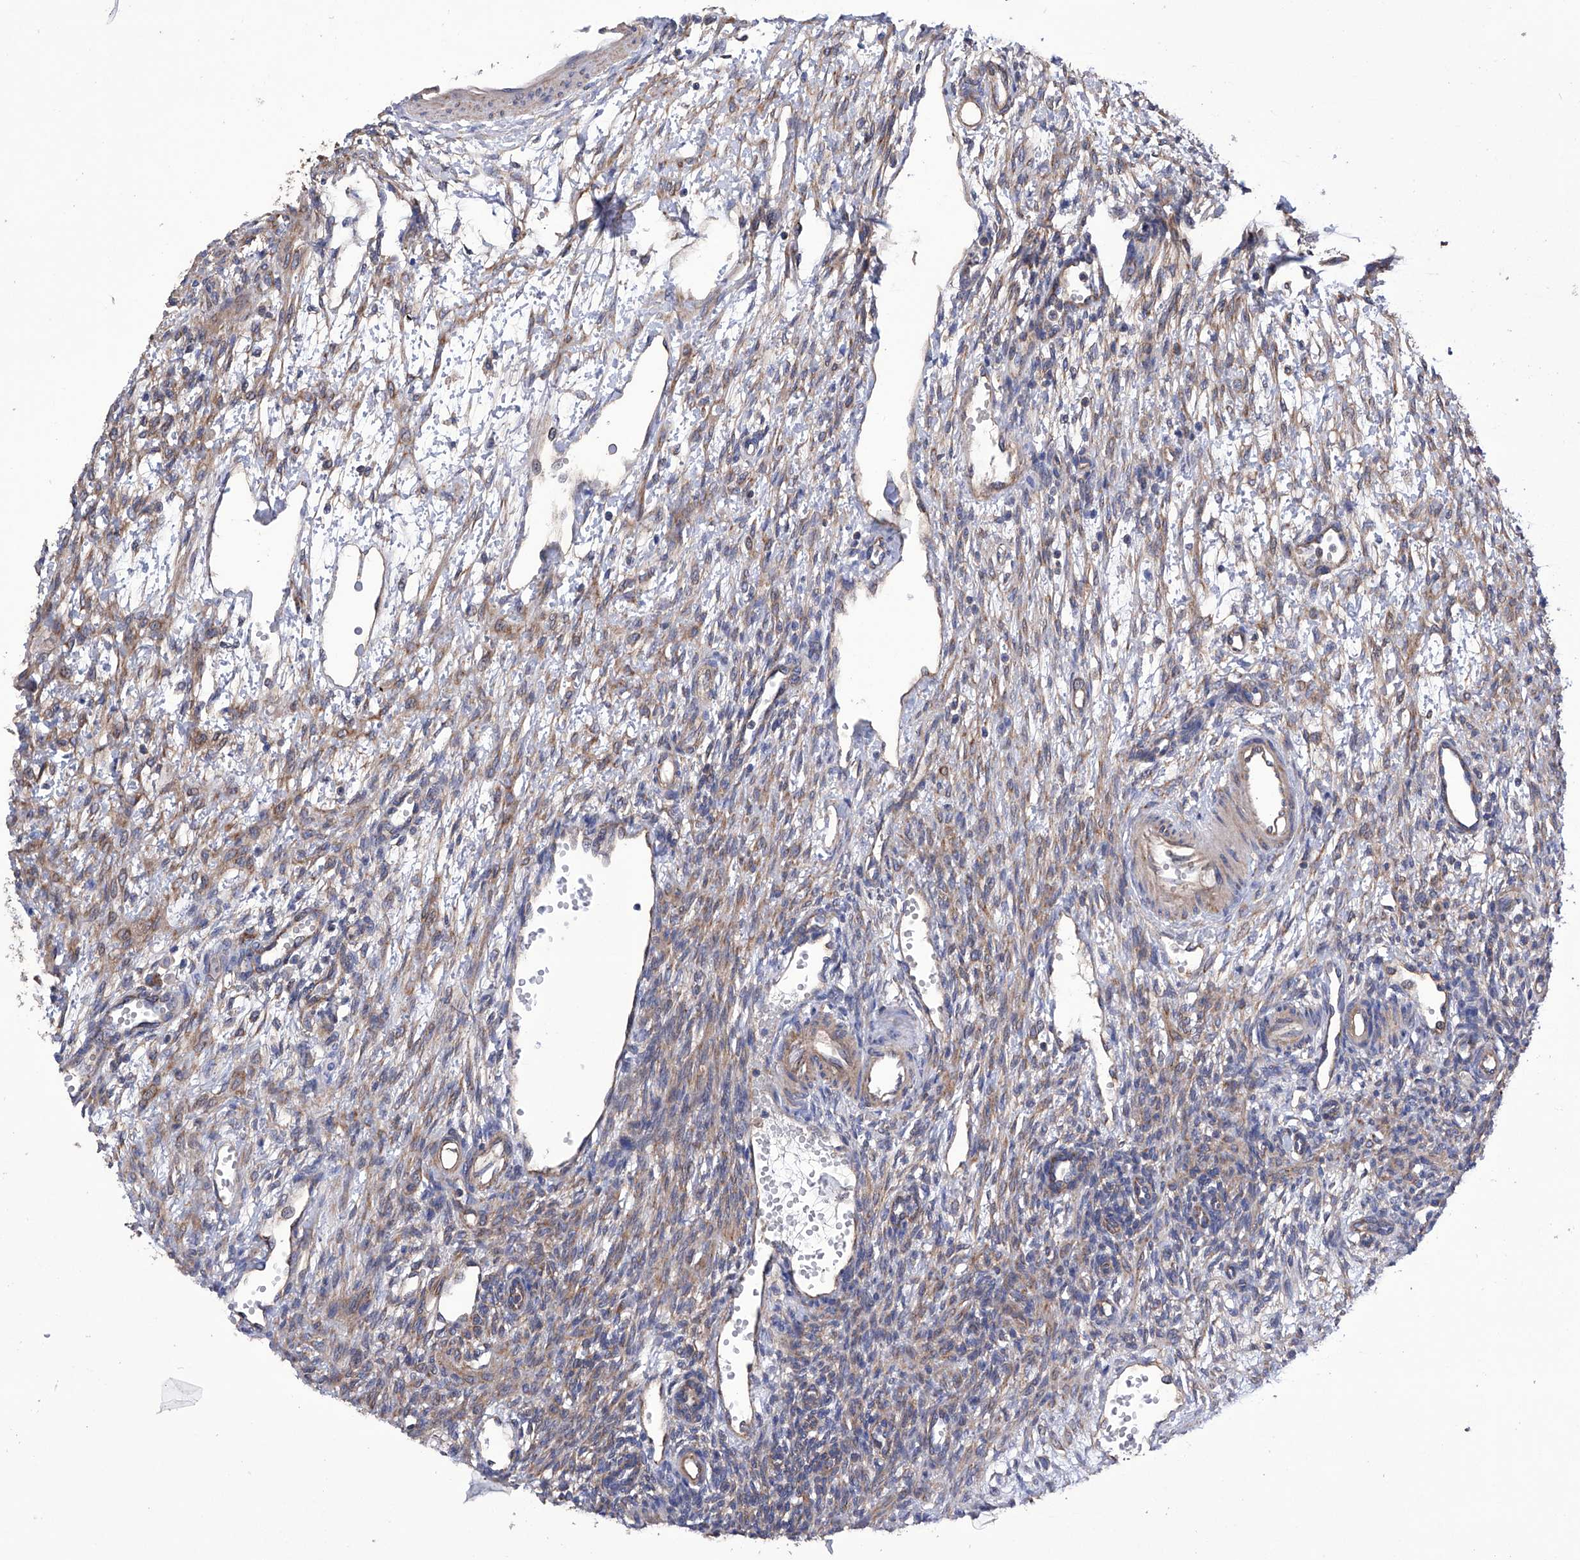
{"staining": {"intensity": "moderate", "quantity": "<25%", "location": "cytoplasmic/membranous"}, "tissue": "ovary", "cell_type": "Ovarian stroma cells", "image_type": "normal", "snomed": [{"axis": "morphology", "description": "Normal tissue, NOS"}, {"axis": "morphology", "description": "Cyst, NOS"}, {"axis": "topography", "description": "Ovary"}], "caption": "Ovary was stained to show a protein in brown. There is low levels of moderate cytoplasmic/membranous expression in approximately <25% of ovarian stroma cells. The staining was performed using DAB (3,3'-diaminobenzidine), with brown indicating positive protein expression. Nuclei are stained blue with hematoxylin.", "gene": "EFCAB2", "patient": {"sex": "female", "age": 33}}